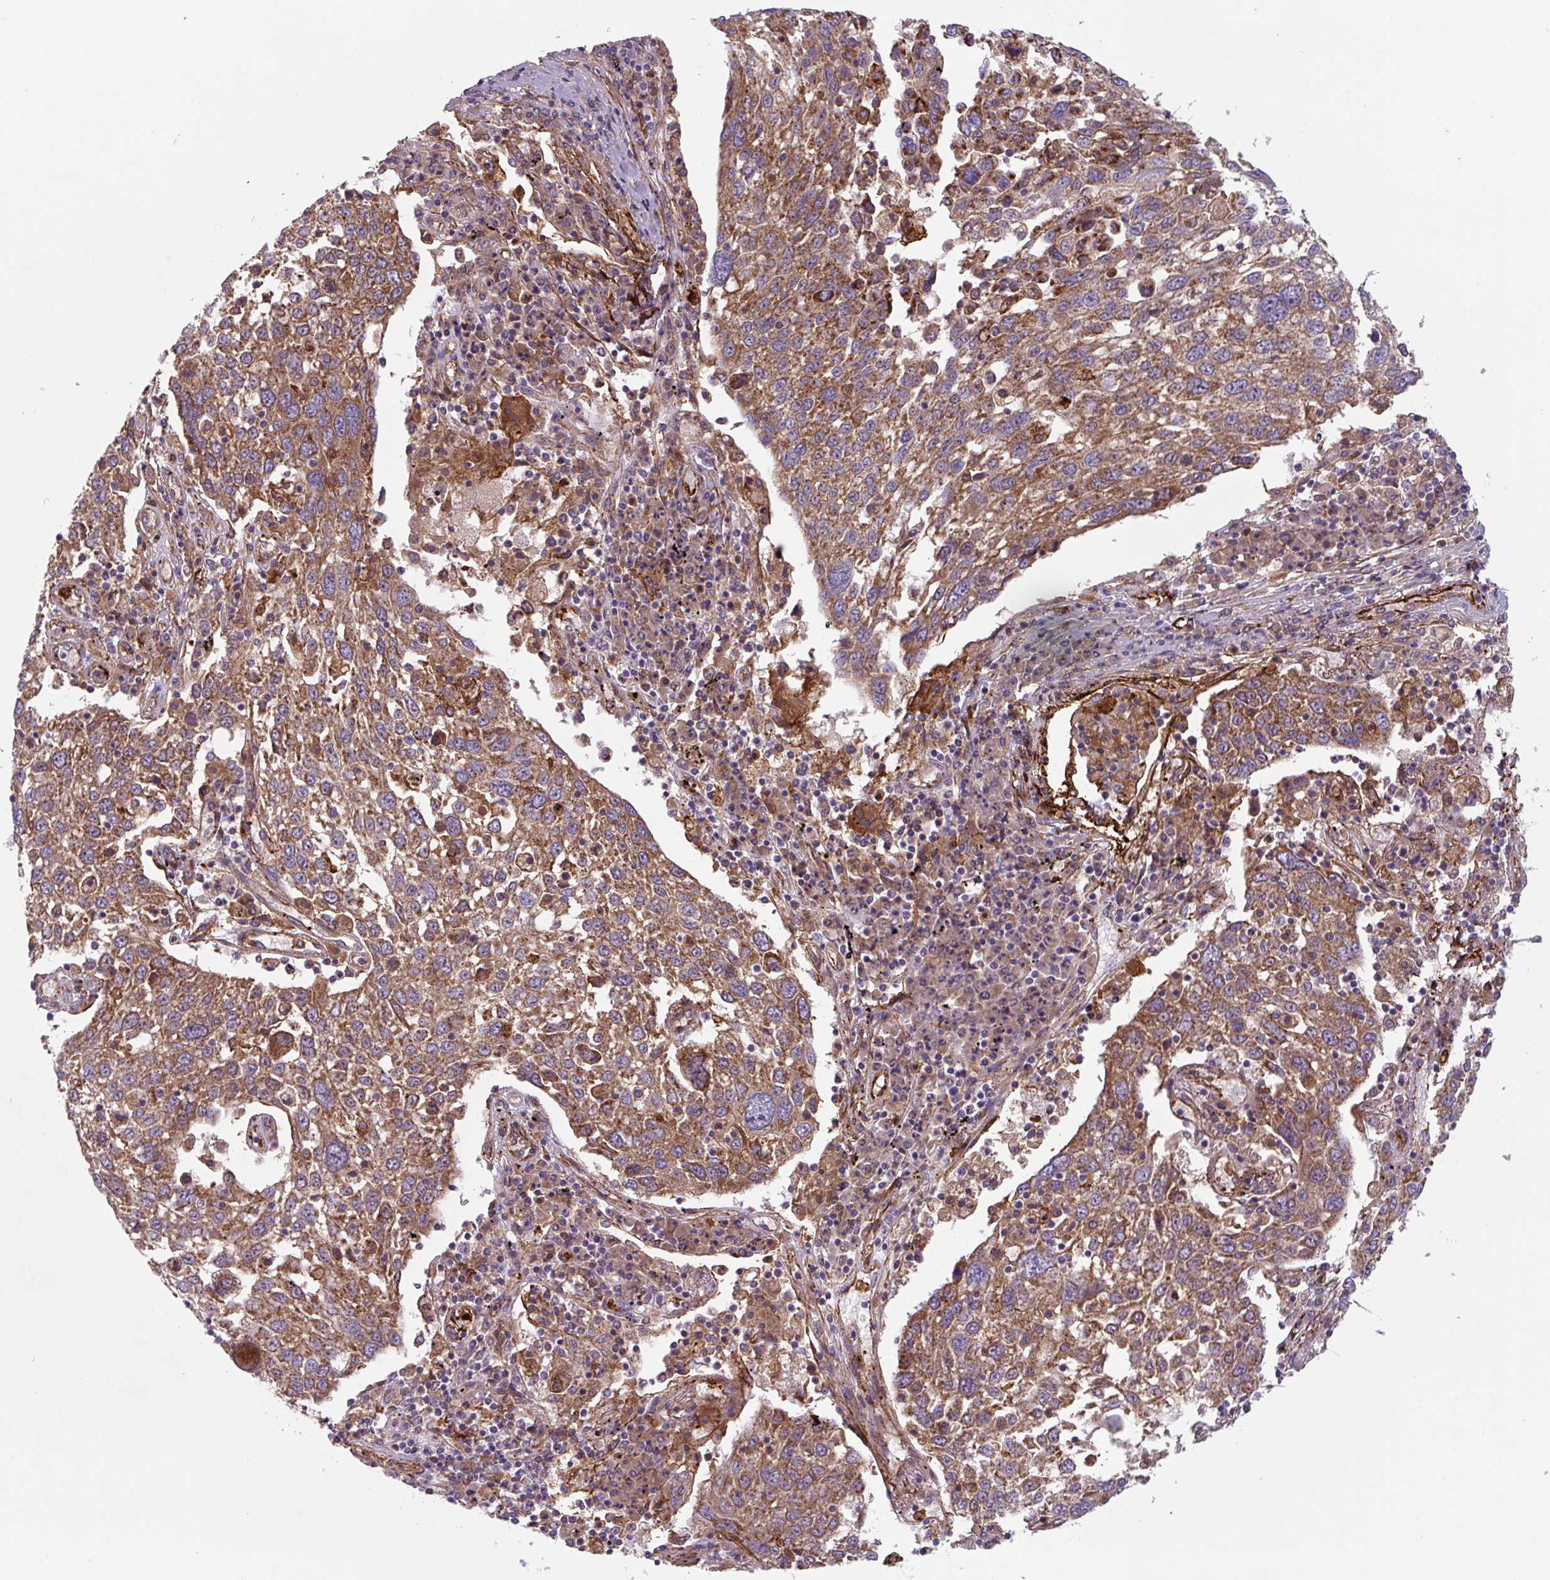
{"staining": {"intensity": "moderate", "quantity": ">75%", "location": "cytoplasmic/membranous"}, "tissue": "lung cancer", "cell_type": "Tumor cells", "image_type": "cancer", "snomed": [{"axis": "morphology", "description": "Squamous cell carcinoma, NOS"}, {"axis": "topography", "description": "Lung"}], "caption": "IHC of human lung squamous cell carcinoma shows medium levels of moderate cytoplasmic/membranous staining in approximately >75% of tumor cells. Immunohistochemistry (ihc) stains the protein in brown and the nuclei are stained blue.", "gene": "DHFR2", "patient": {"sex": "male", "age": 65}}